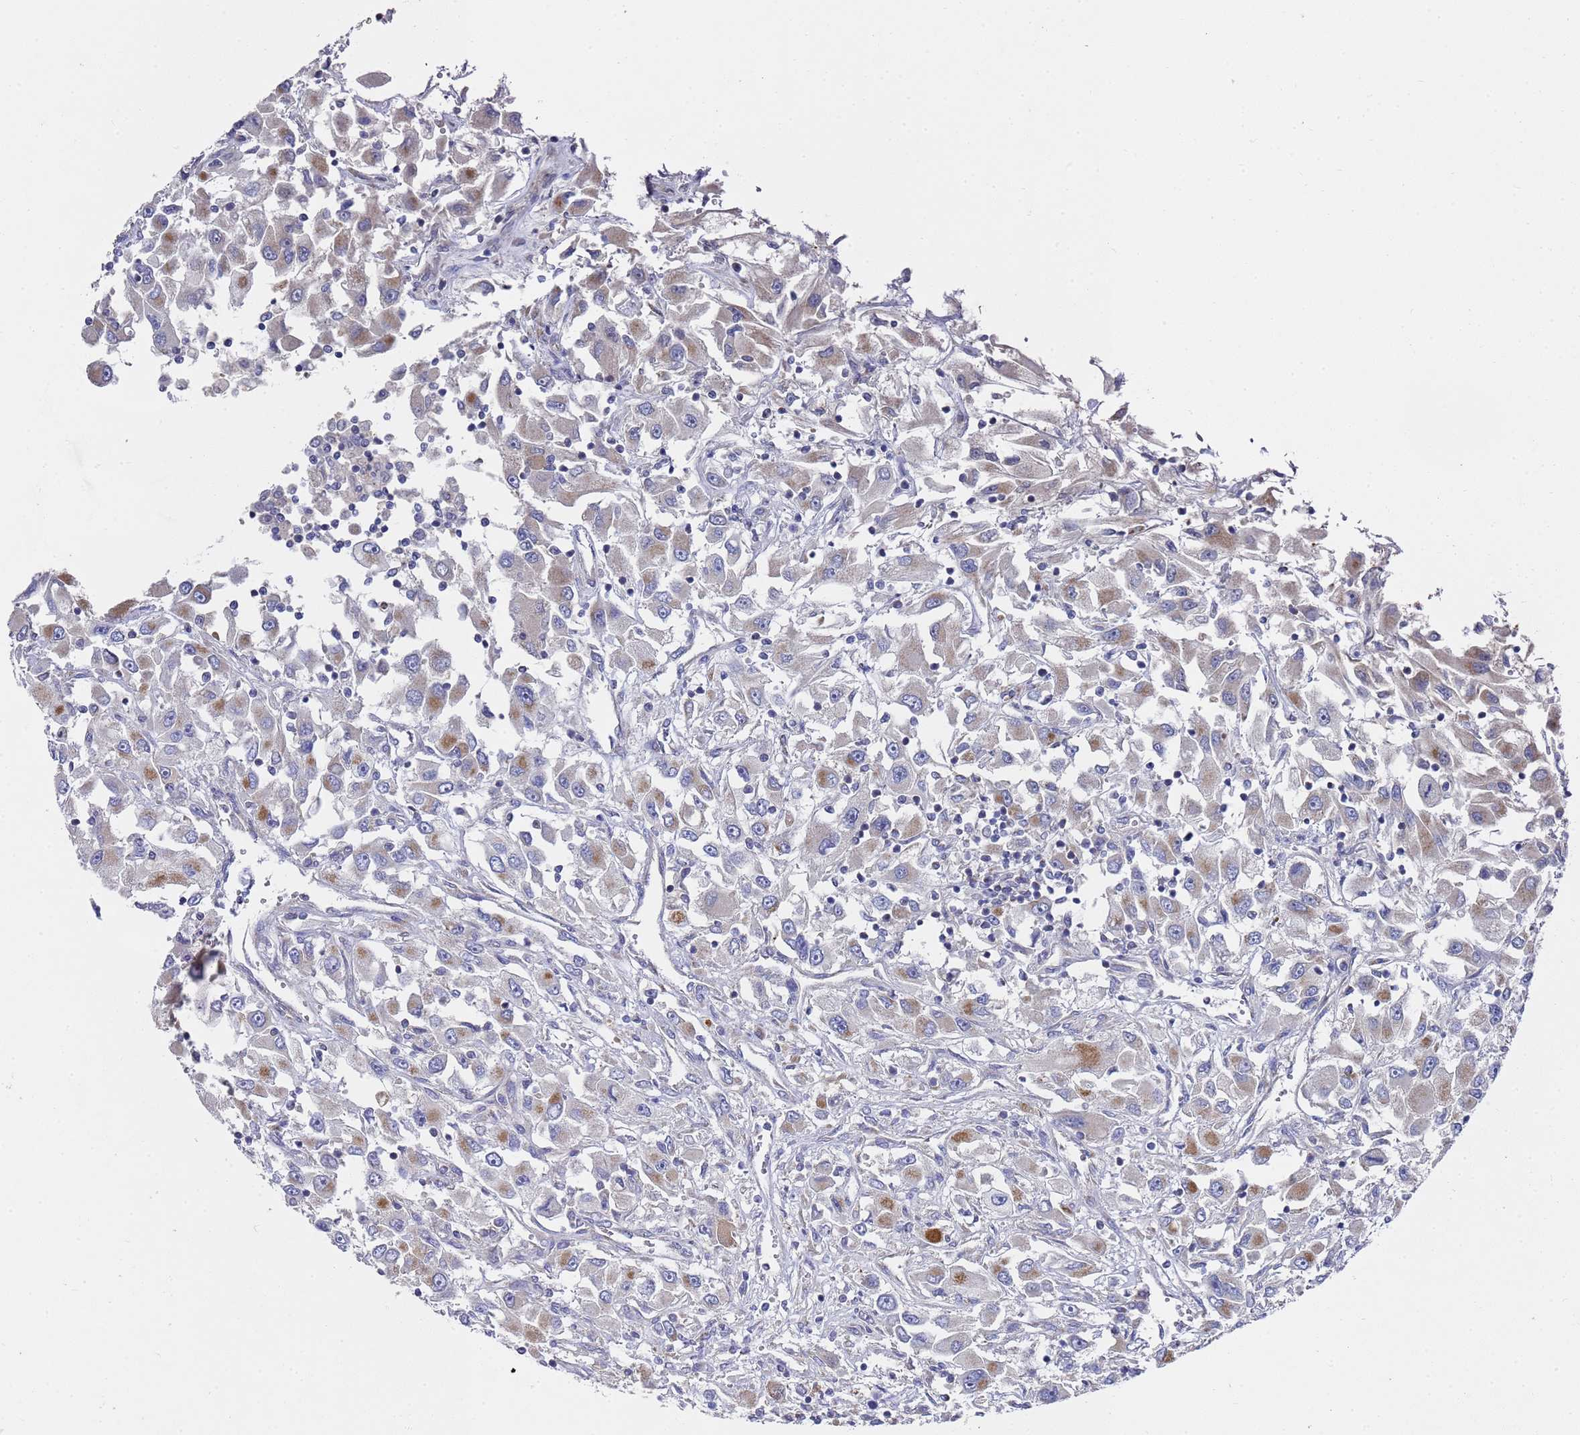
{"staining": {"intensity": "moderate", "quantity": "25%-75%", "location": "cytoplasmic/membranous"}, "tissue": "renal cancer", "cell_type": "Tumor cells", "image_type": "cancer", "snomed": [{"axis": "morphology", "description": "Adenocarcinoma, NOS"}, {"axis": "topography", "description": "Kidney"}], "caption": "Renal cancer stained for a protein demonstrates moderate cytoplasmic/membranous positivity in tumor cells. The protein is stained brown, and the nuclei are stained in blue (DAB IHC with brightfield microscopy, high magnification).", "gene": "NPEPPS", "patient": {"sex": "female", "age": 52}}